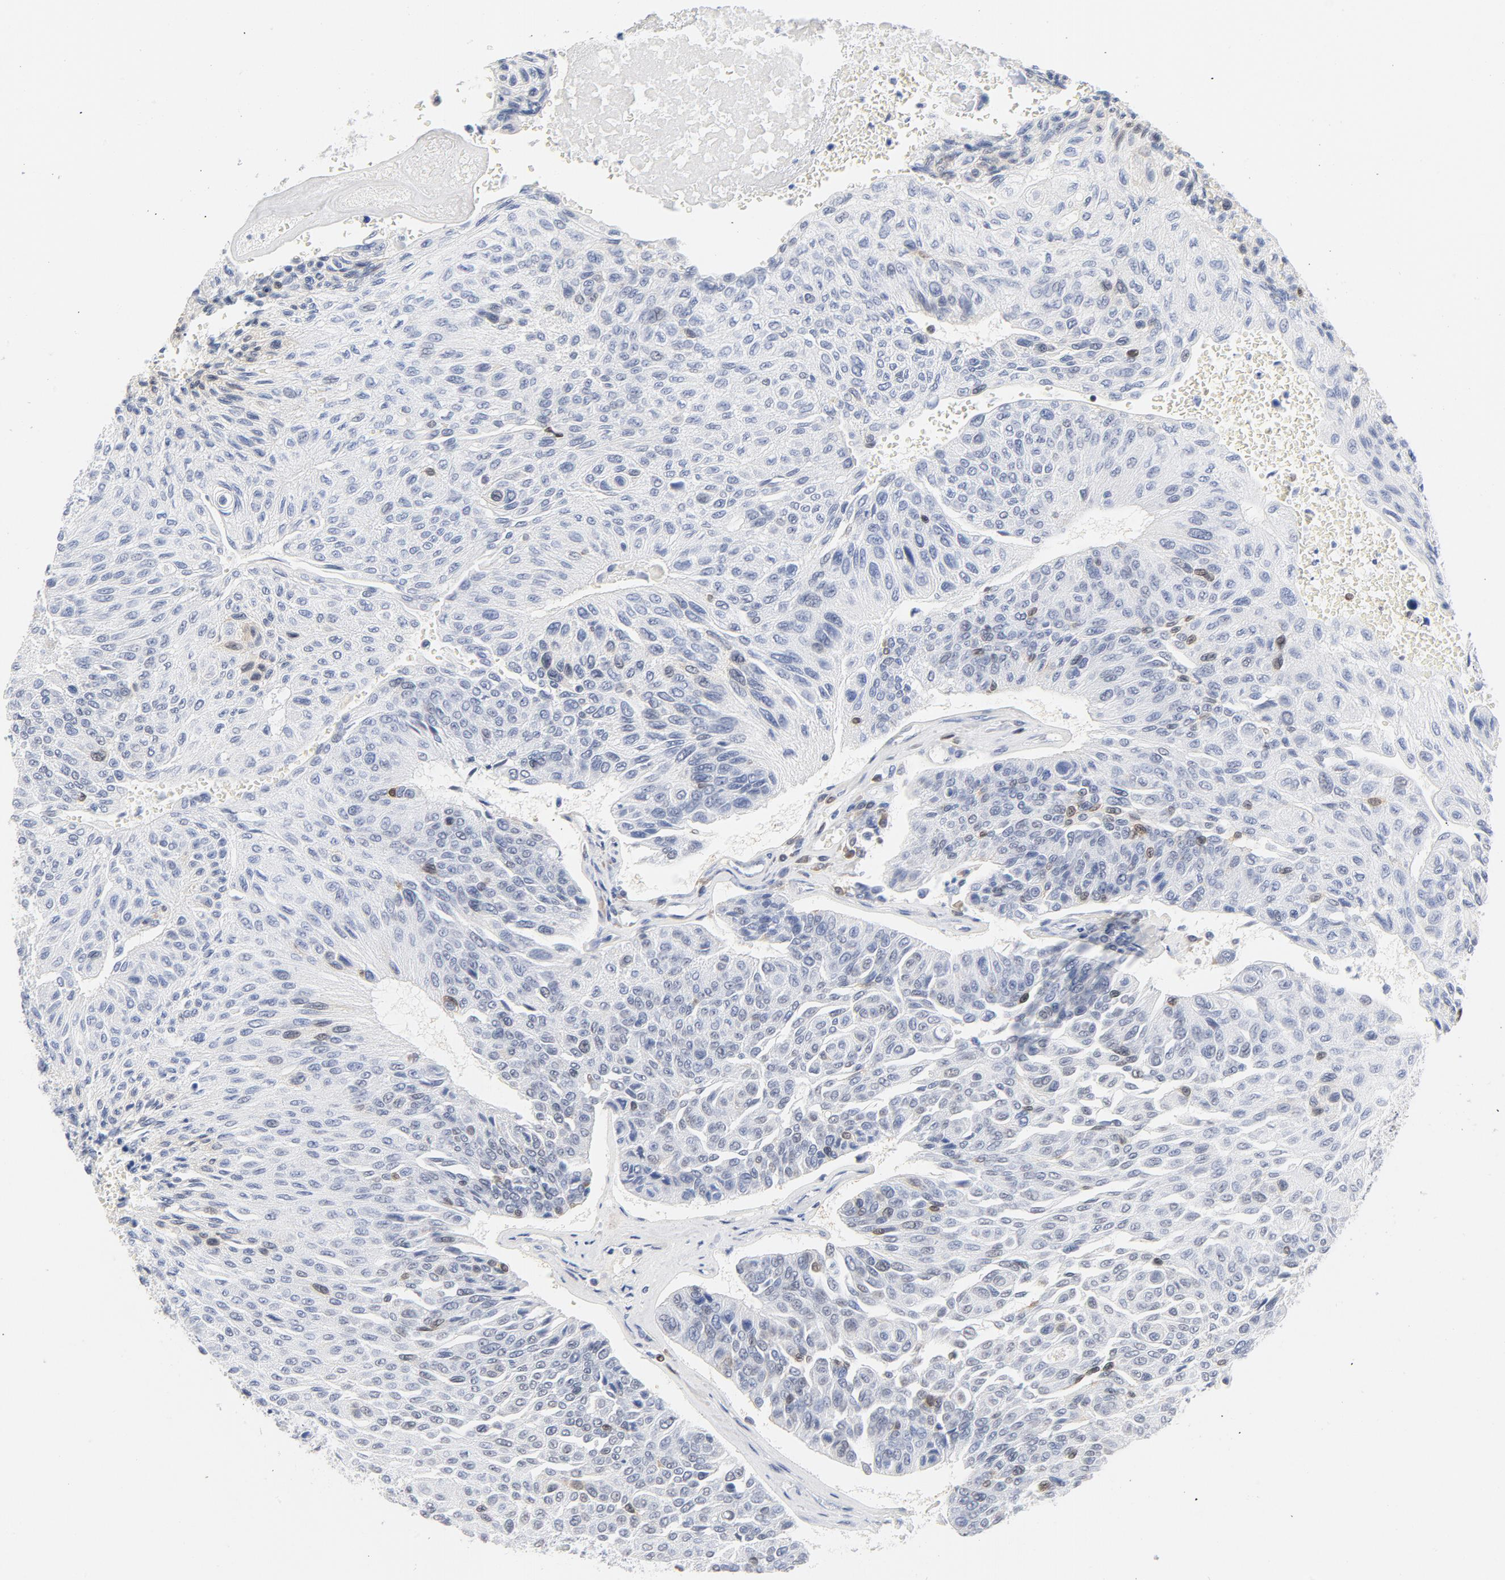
{"staining": {"intensity": "weak", "quantity": "<25%", "location": "nuclear"}, "tissue": "urothelial cancer", "cell_type": "Tumor cells", "image_type": "cancer", "snomed": [{"axis": "morphology", "description": "Urothelial carcinoma, High grade"}, {"axis": "topography", "description": "Urinary bladder"}], "caption": "A high-resolution image shows IHC staining of high-grade urothelial carcinoma, which reveals no significant staining in tumor cells.", "gene": "CDKN1B", "patient": {"sex": "male", "age": 66}}